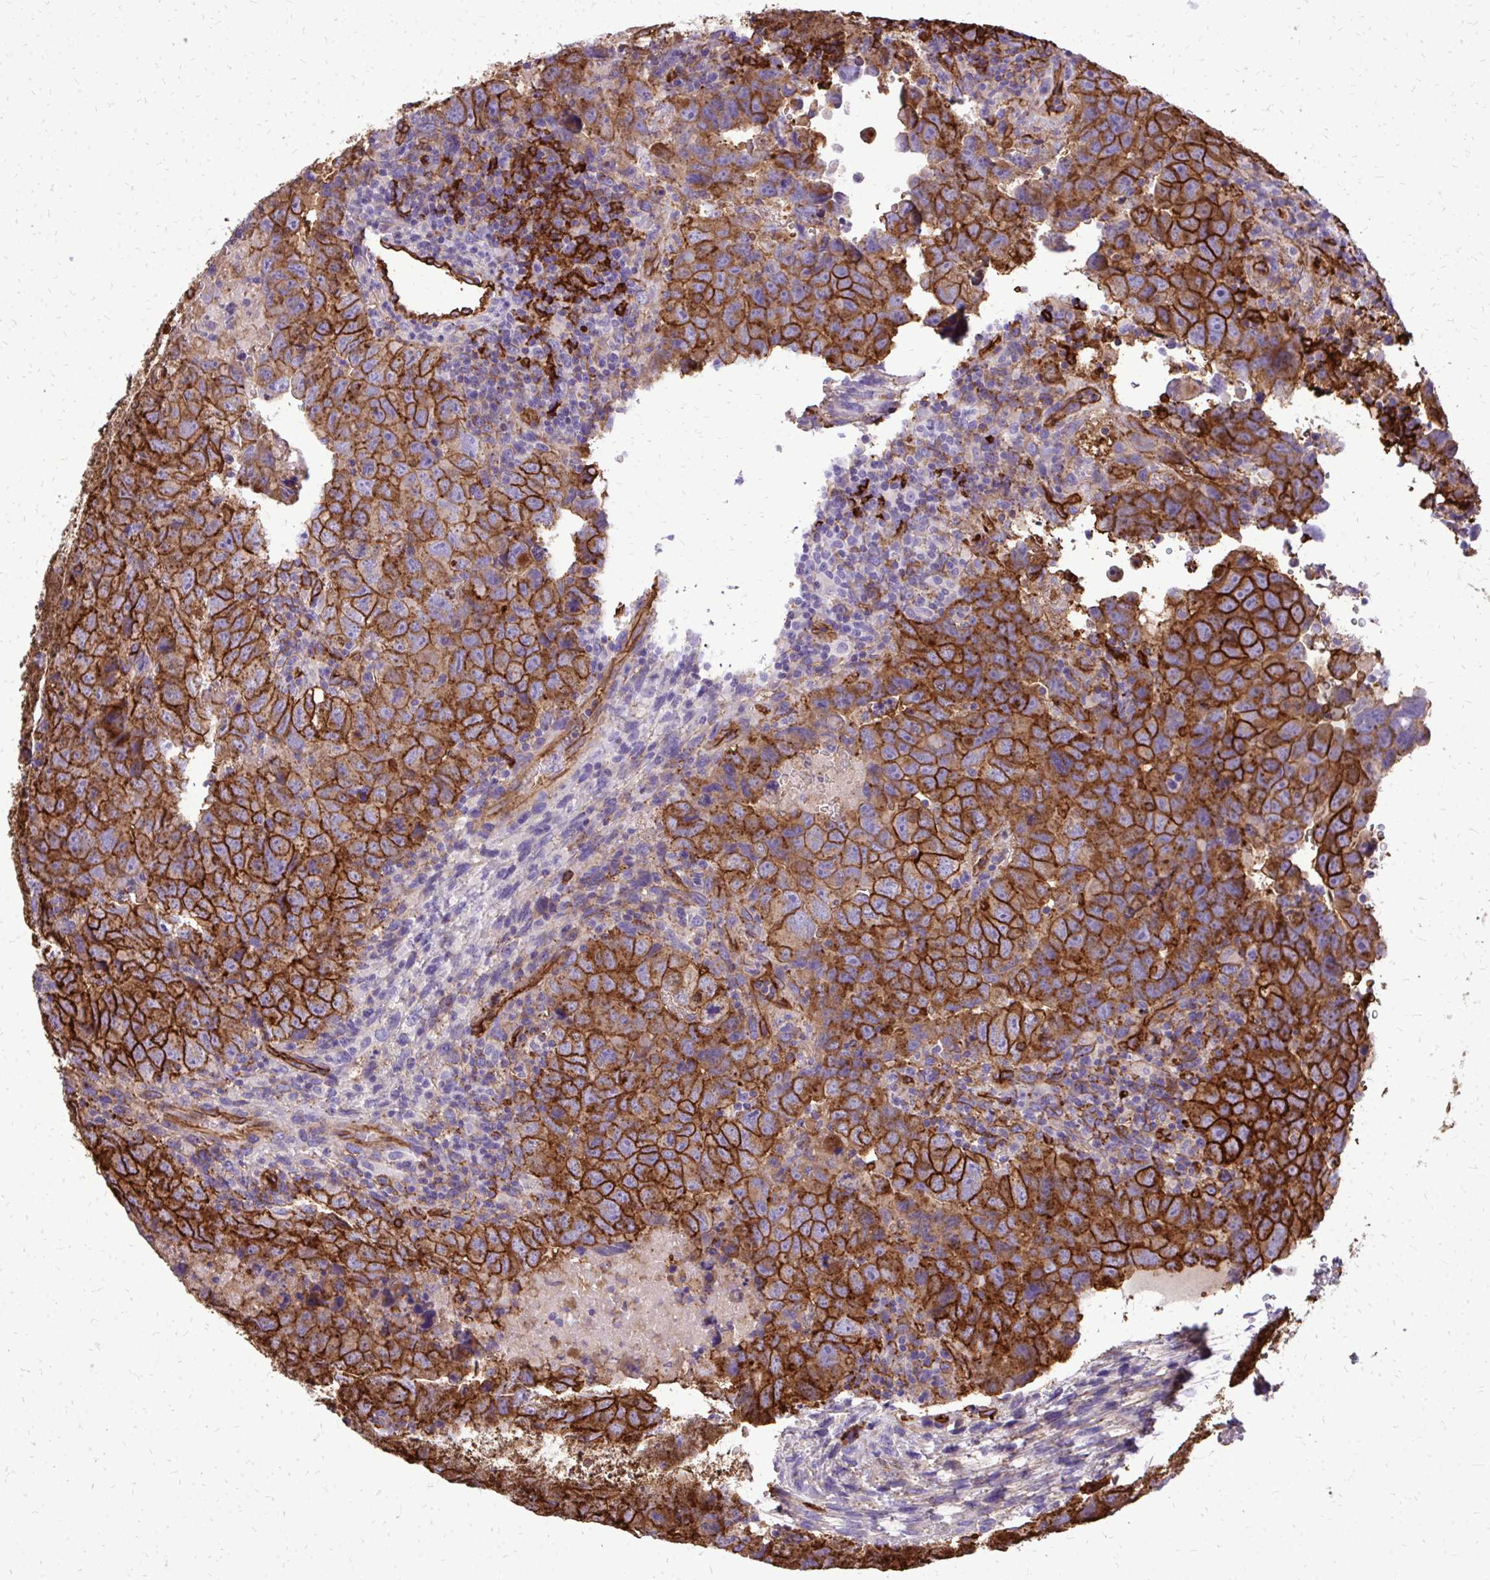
{"staining": {"intensity": "strong", "quantity": ">75%", "location": "cytoplasmic/membranous"}, "tissue": "testis cancer", "cell_type": "Tumor cells", "image_type": "cancer", "snomed": [{"axis": "morphology", "description": "Carcinoma, Embryonal, NOS"}, {"axis": "topography", "description": "Testis"}], "caption": "Immunohistochemistry histopathology image of neoplastic tissue: human testis embryonal carcinoma stained using IHC exhibits high levels of strong protein expression localized specifically in the cytoplasmic/membranous of tumor cells, appearing as a cytoplasmic/membranous brown color.", "gene": "MARCKSL1", "patient": {"sex": "male", "age": 24}}